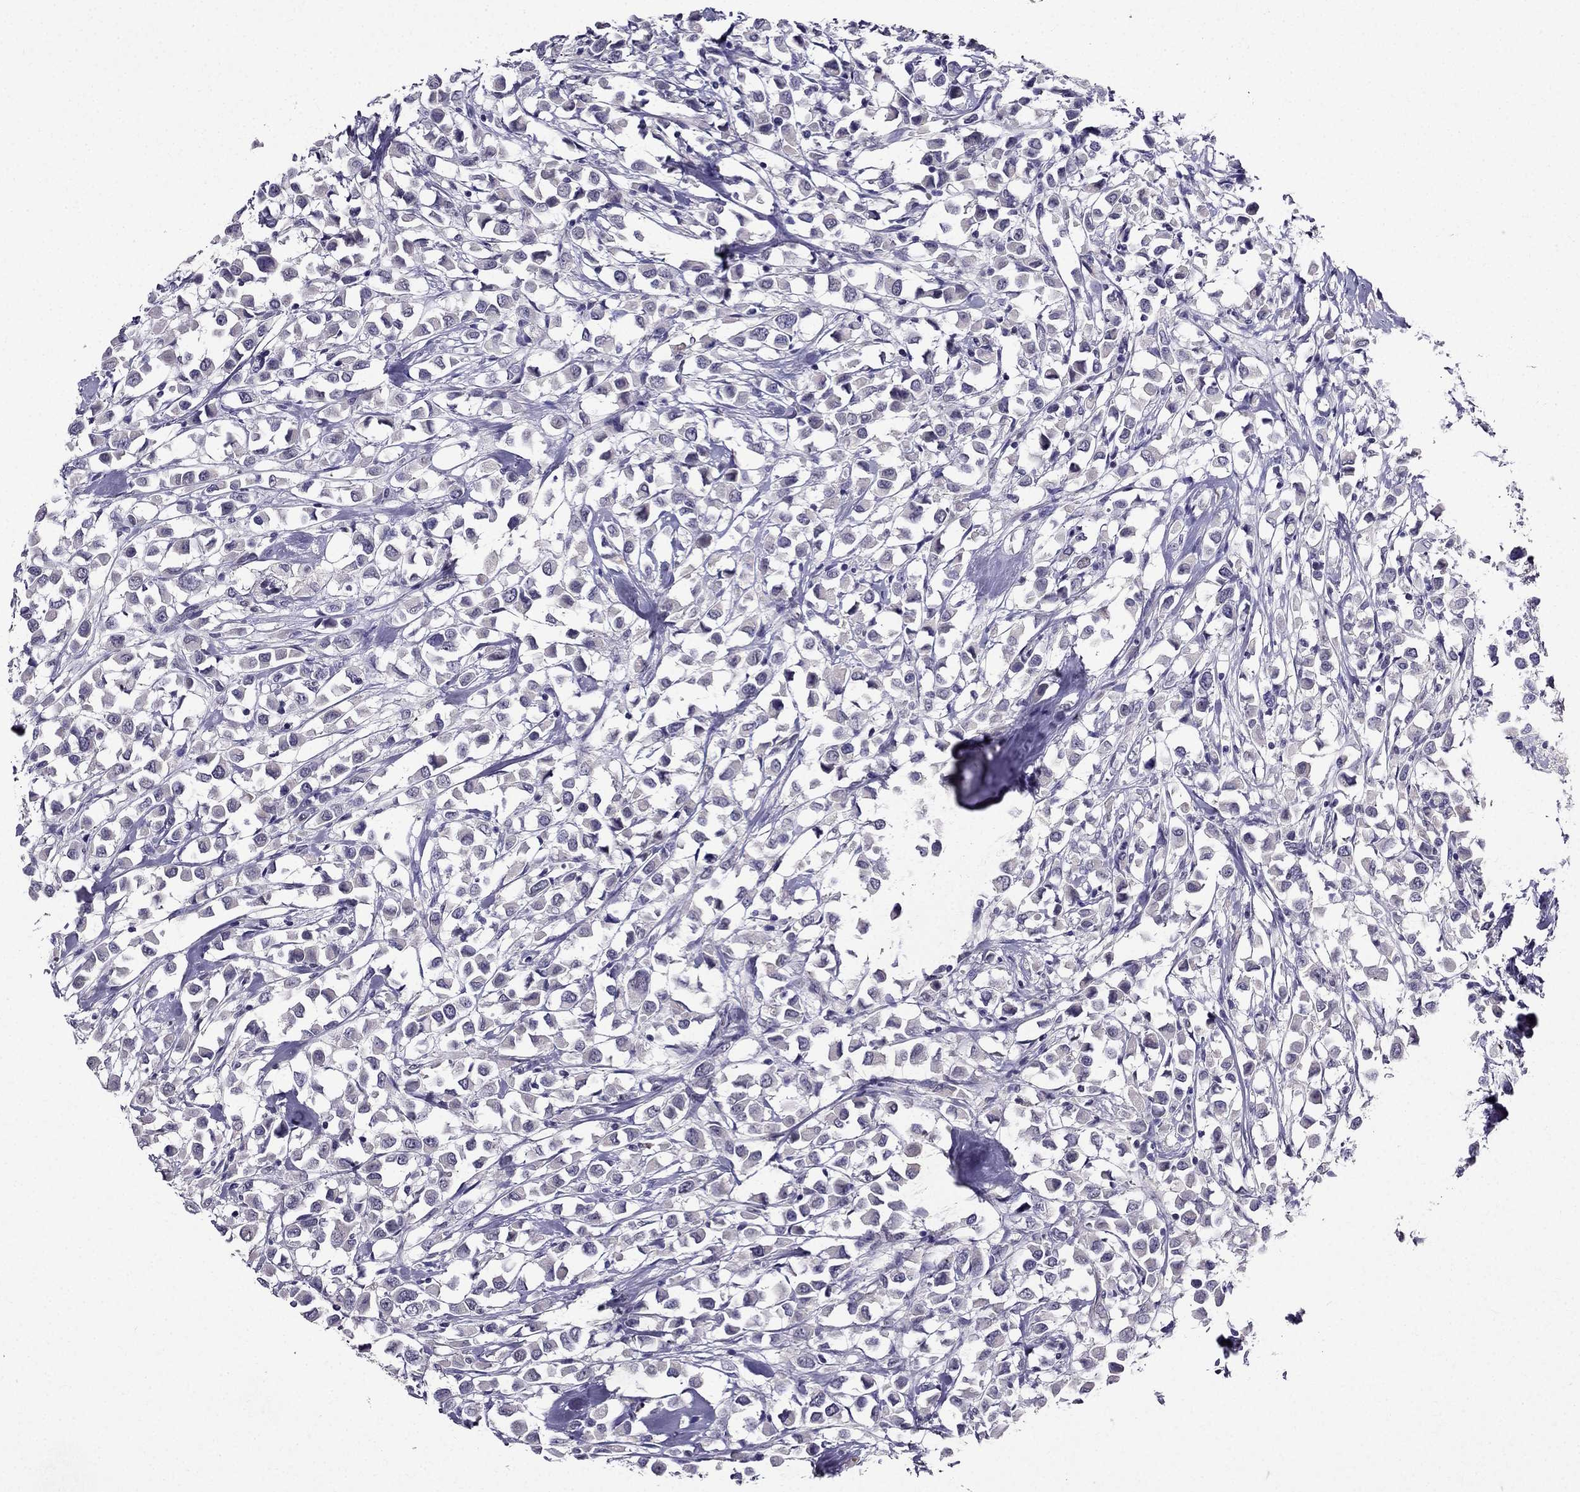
{"staining": {"intensity": "negative", "quantity": "none", "location": "none"}, "tissue": "breast cancer", "cell_type": "Tumor cells", "image_type": "cancer", "snomed": [{"axis": "morphology", "description": "Duct carcinoma"}, {"axis": "topography", "description": "Breast"}], "caption": "Tumor cells are negative for brown protein staining in breast cancer. Nuclei are stained in blue.", "gene": "DUSP15", "patient": {"sex": "female", "age": 61}}